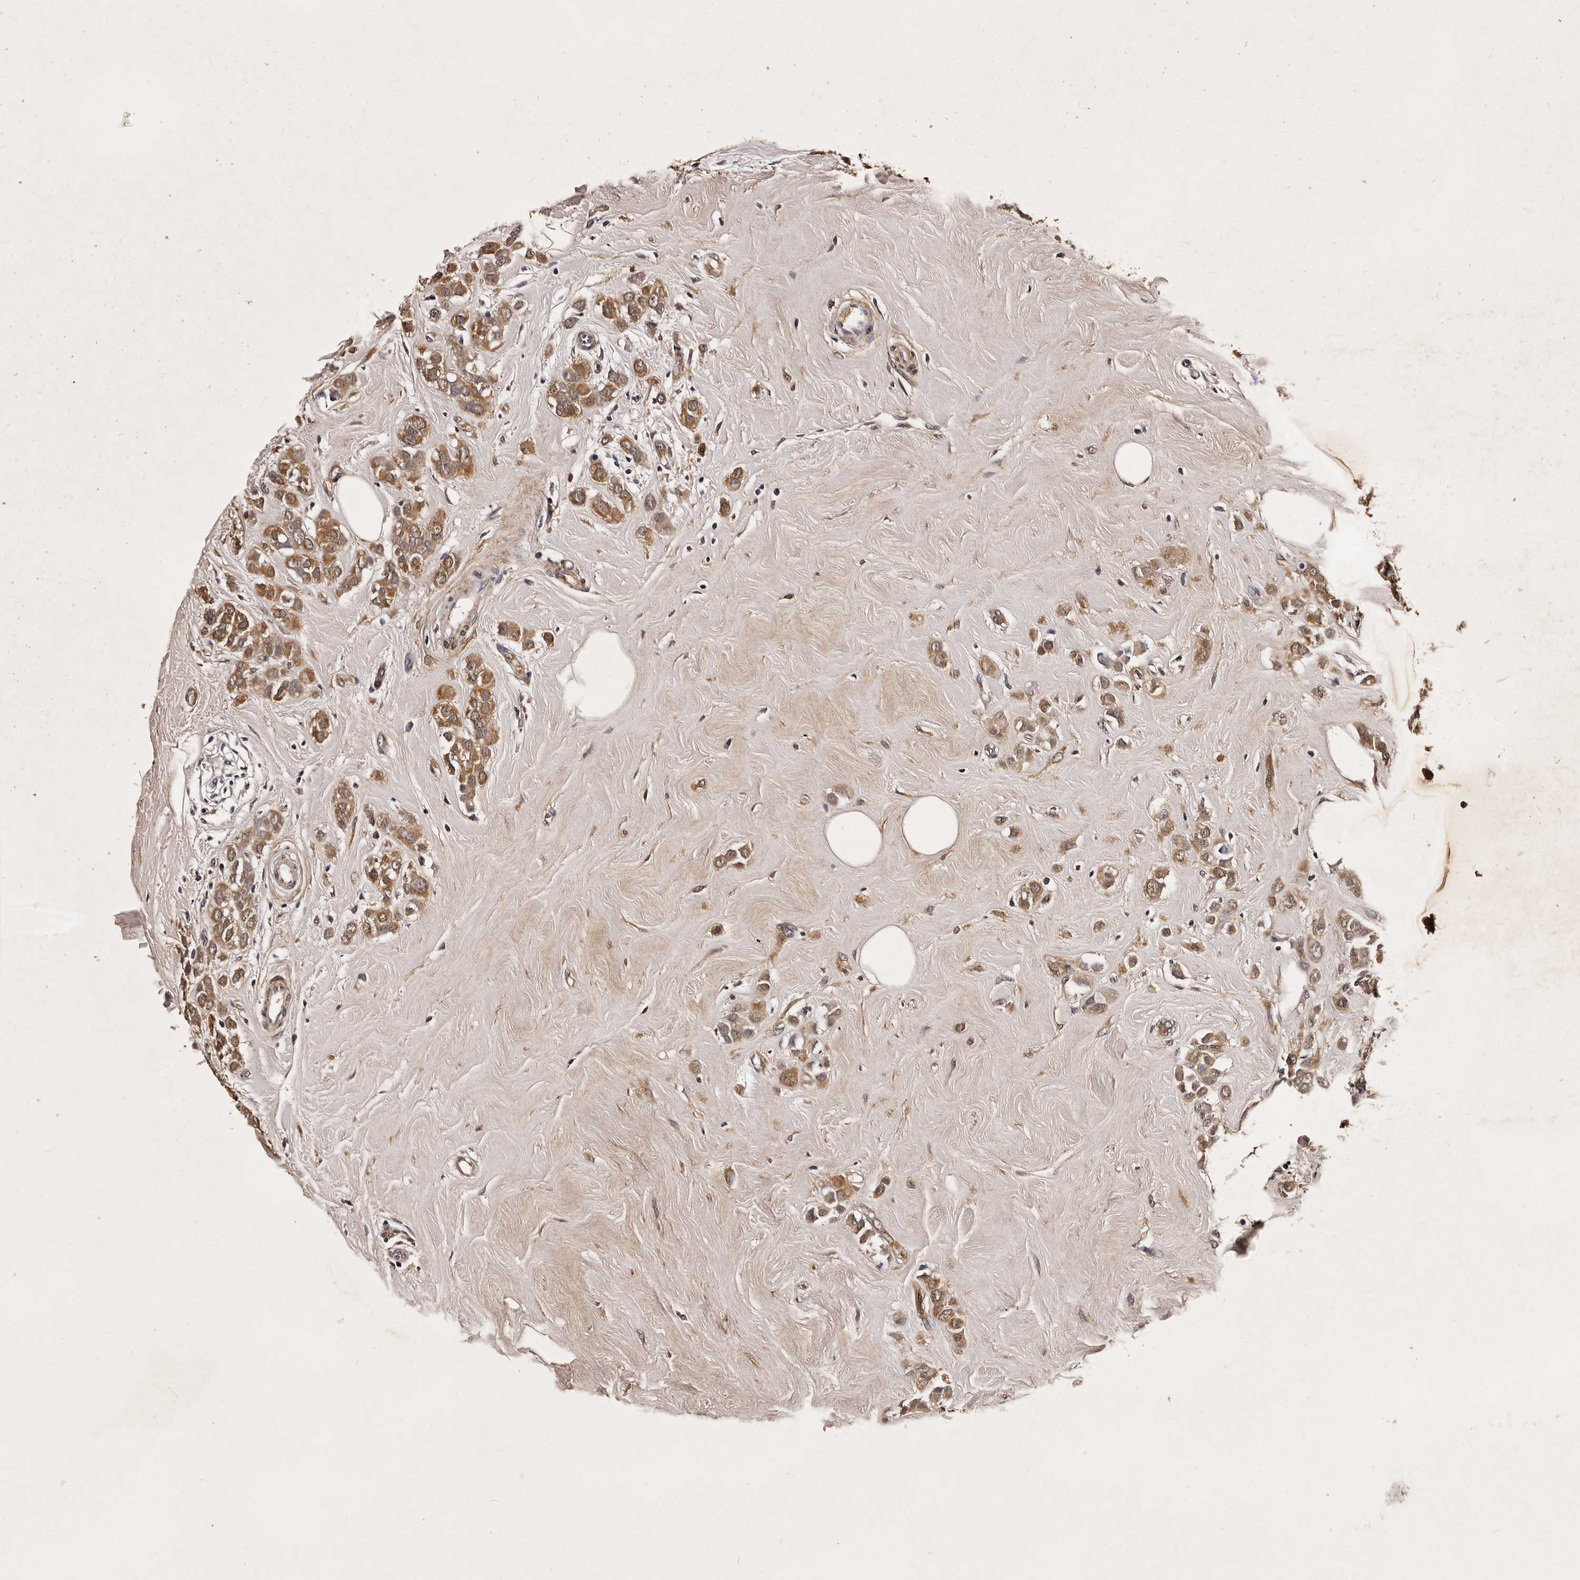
{"staining": {"intensity": "moderate", "quantity": ">75%", "location": "cytoplasmic/membranous"}, "tissue": "breast cancer", "cell_type": "Tumor cells", "image_type": "cancer", "snomed": [{"axis": "morphology", "description": "Lobular carcinoma"}, {"axis": "topography", "description": "Breast"}], "caption": "Immunohistochemical staining of breast cancer (lobular carcinoma) demonstrates medium levels of moderate cytoplasmic/membranous protein staining in approximately >75% of tumor cells. (DAB (3,3'-diaminobenzidine) IHC, brown staining for protein, blue staining for nuclei).", "gene": "PARS2", "patient": {"sex": "female", "age": 47}}